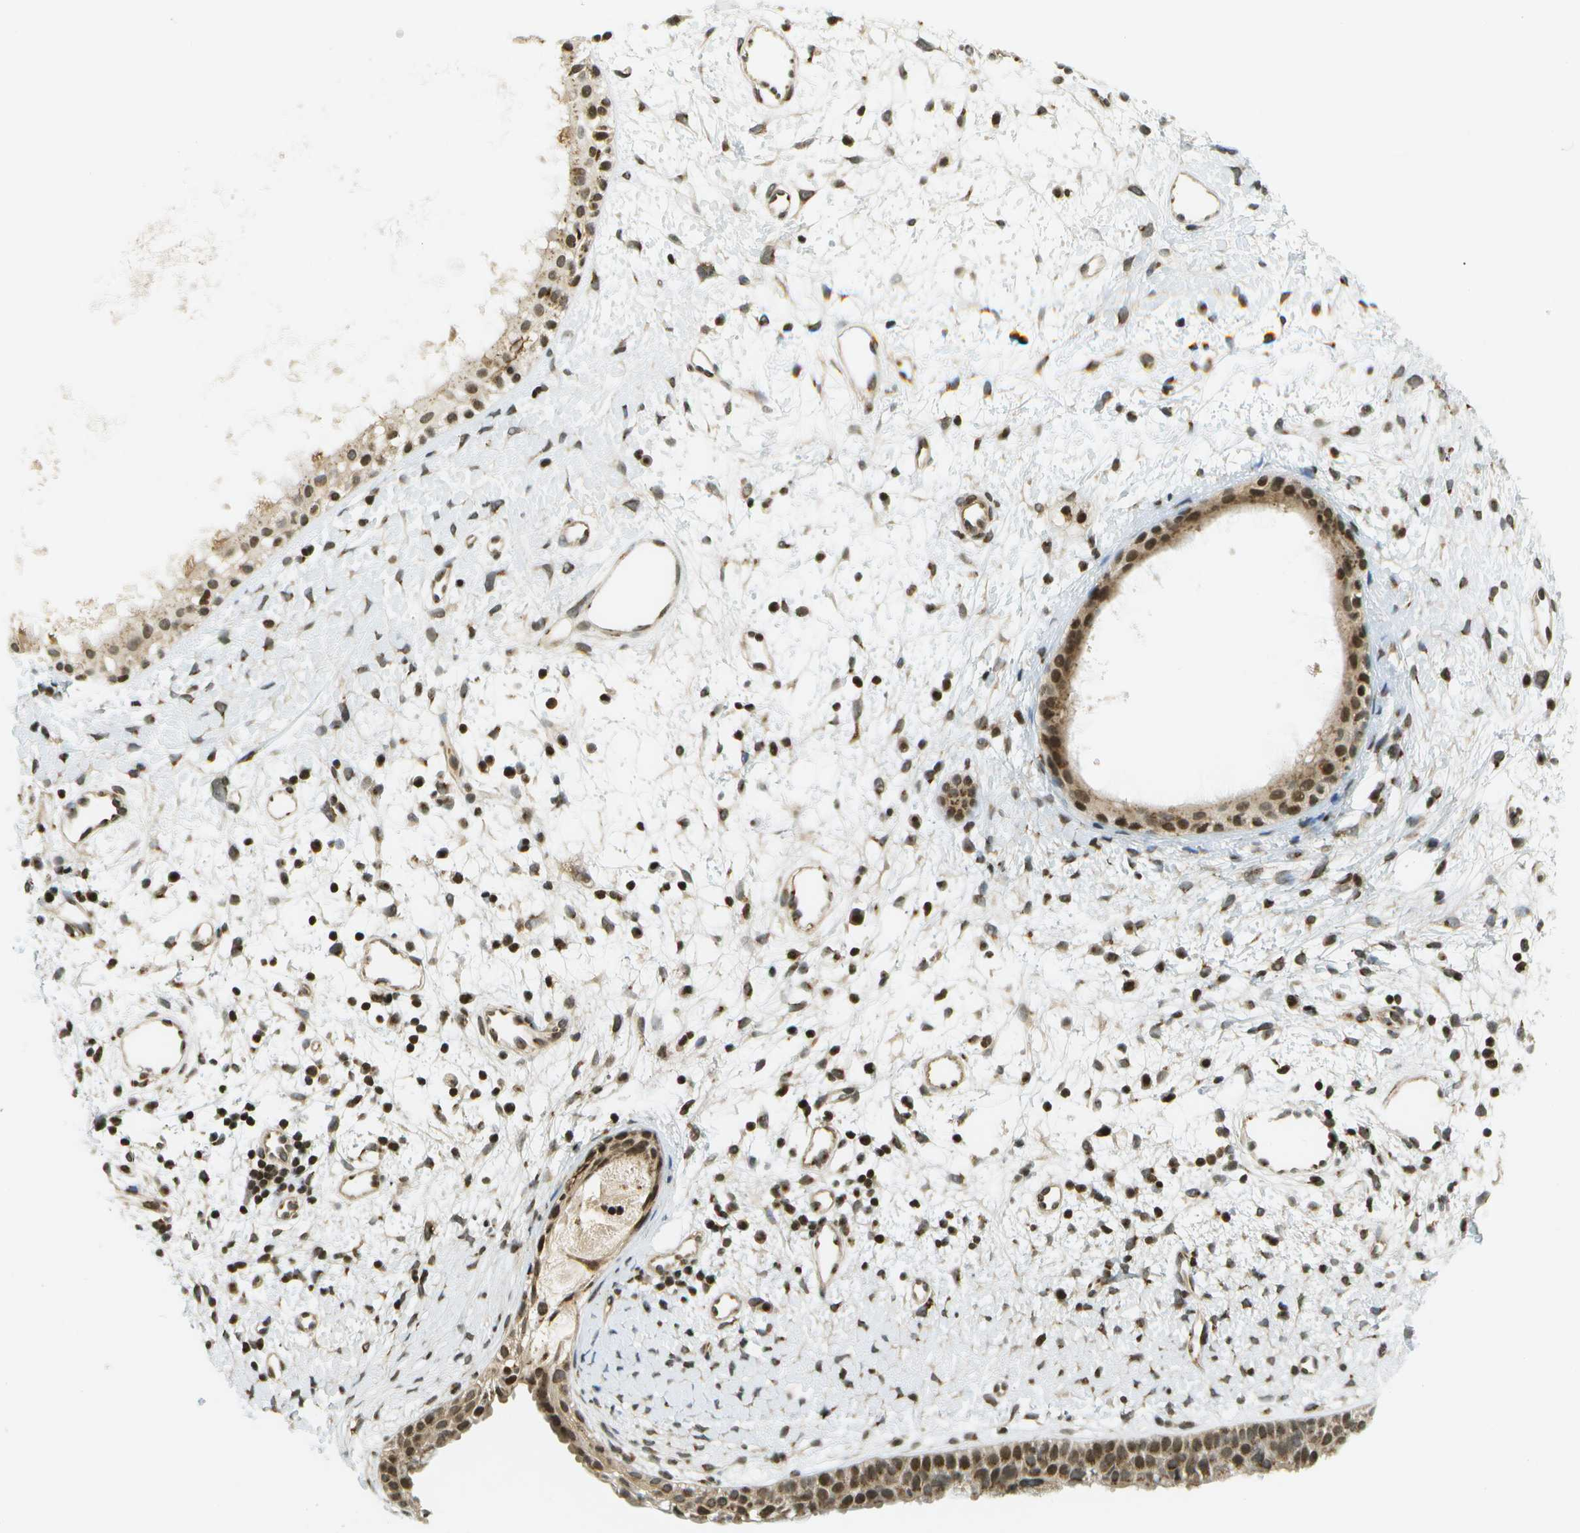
{"staining": {"intensity": "strong", "quantity": "25%-75%", "location": "cytoplasmic/membranous,nuclear"}, "tissue": "nasopharynx", "cell_type": "Respiratory epithelial cells", "image_type": "normal", "snomed": [{"axis": "morphology", "description": "Normal tissue, NOS"}, {"axis": "topography", "description": "Nasopharynx"}], "caption": "Strong cytoplasmic/membranous,nuclear positivity is seen in approximately 25%-75% of respiratory epithelial cells in benign nasopharynx.", "gene": "EVC", "patient": {"sex": "male", "age": 22}}